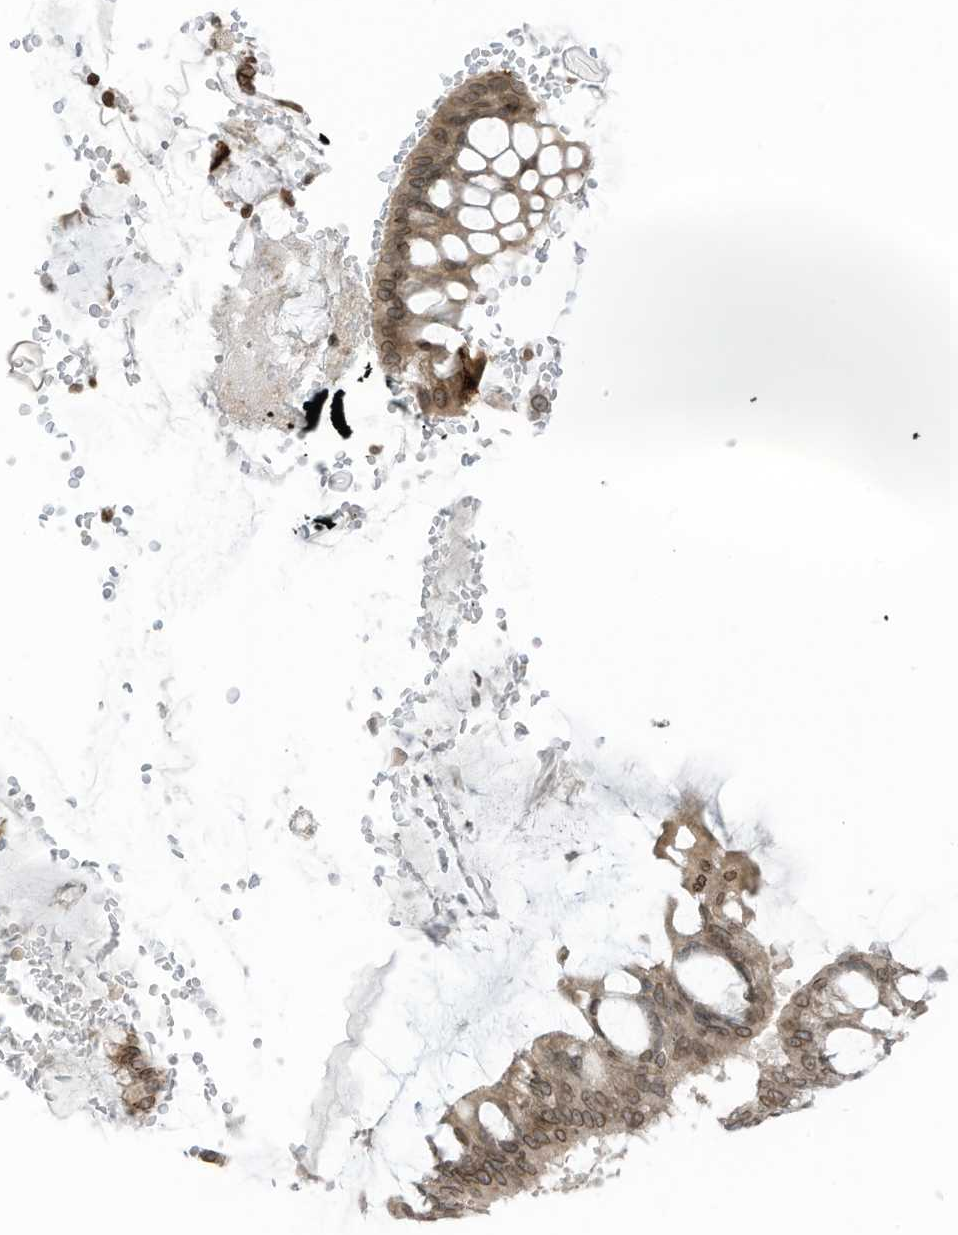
{"staining": {"intensity": "moderate", "quantity": "25%-75%", "location": "nuclear"}, "tissue": "ovarian cancer", "cell_type": "Tumor cells", "image_type": "cancer", "snomed": [{"axis": "morphology", "description": "Cystadenocarcinoma, mucinous, NOS"}, {"axis": "topography", "description": "Ovary"}], "caption": "Immunohistochemical staining of human ovarian cancer (mucinous cystadenocarcinoma) demonstrates medium levels of moderate nuclear protein staining in about 25%-75% of tumor cells.", "gene": "RABL3", "patient": {"sex": "female", "age": 73}}